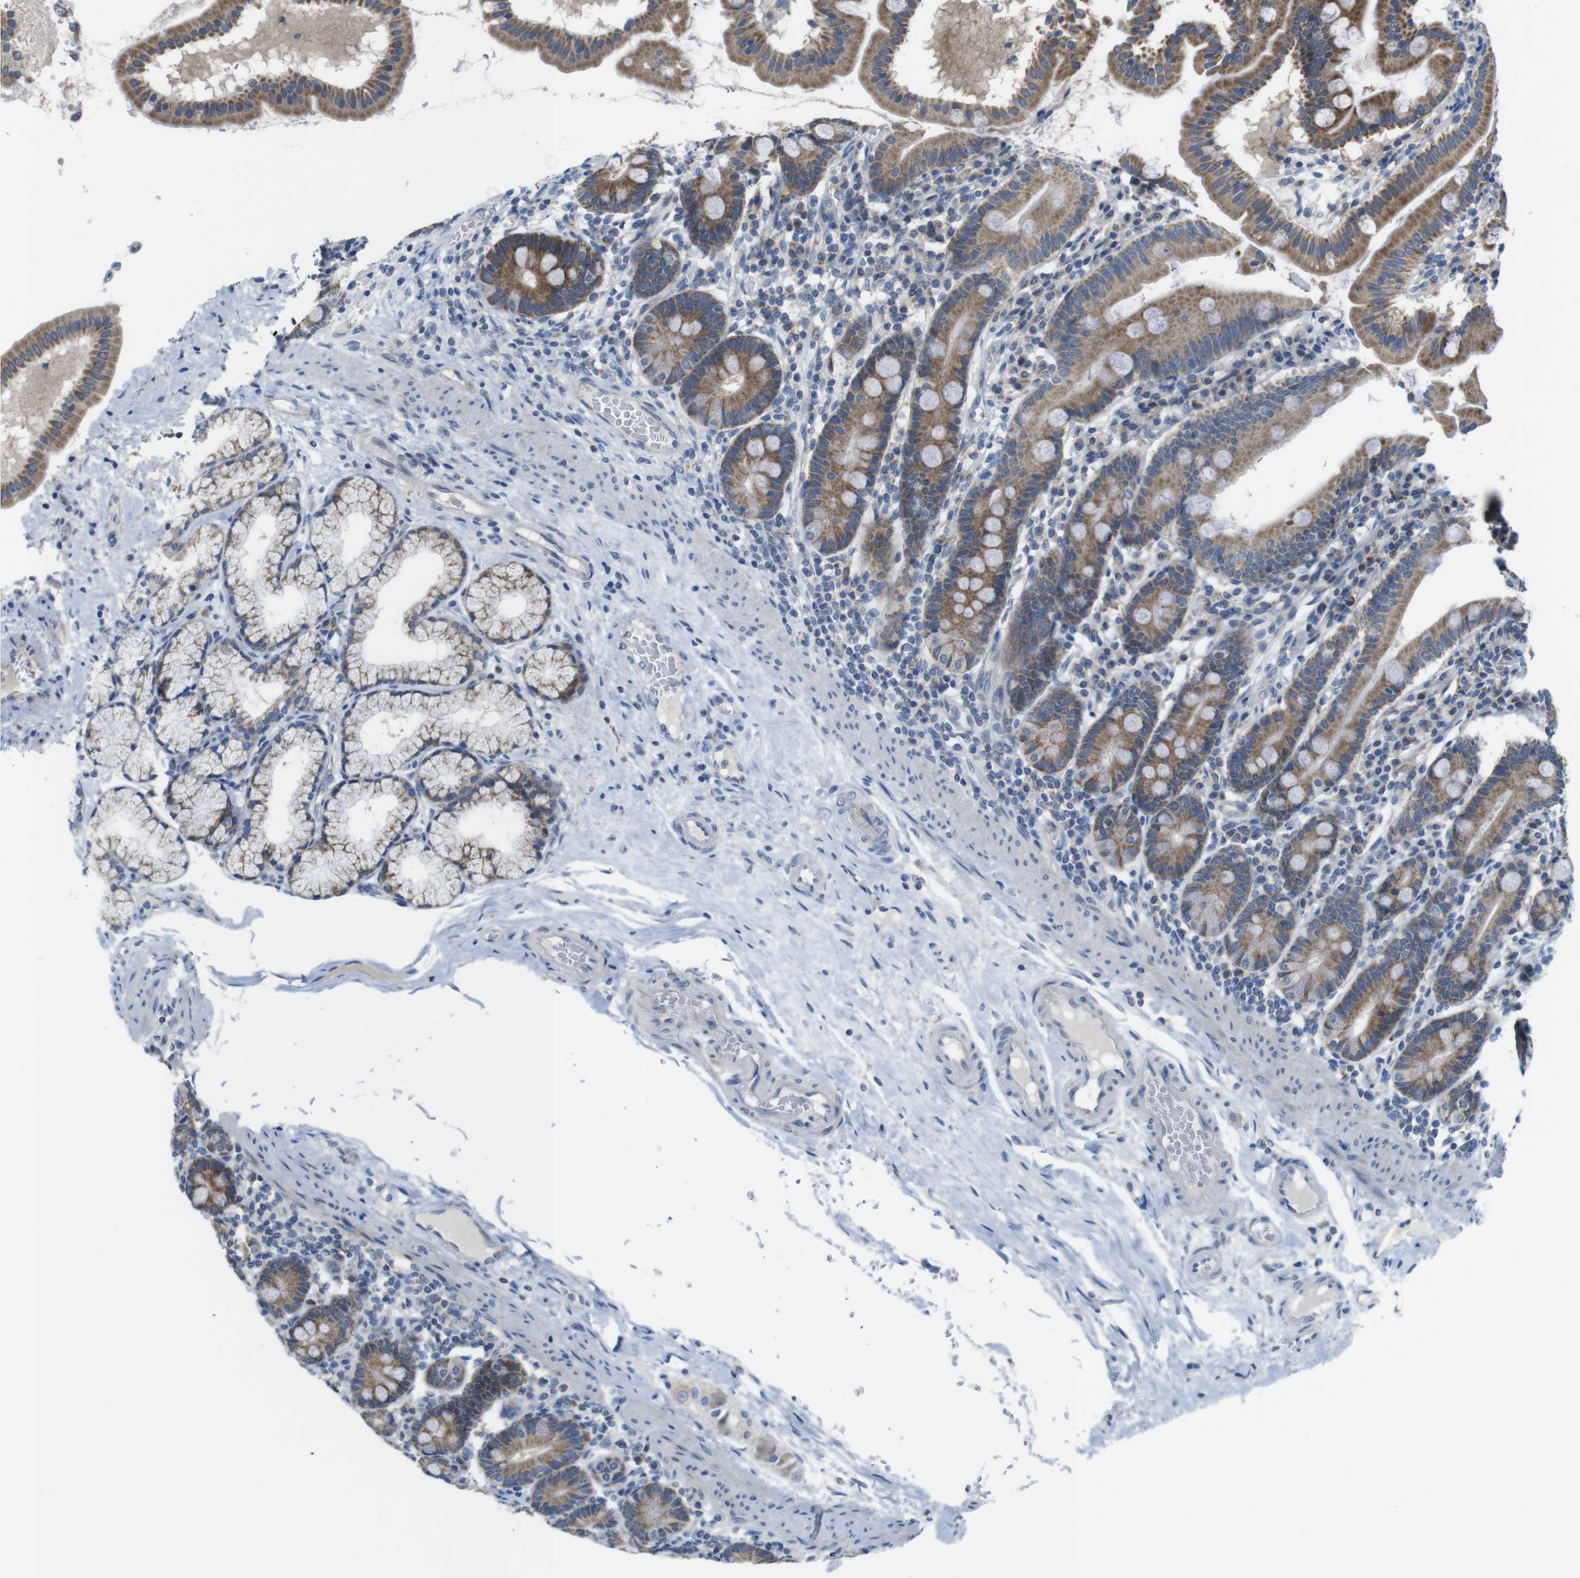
{"staining": {"intensity": "moderate", "quantity": ">75%", "location": "cytoplasmic/membranous"}, "tissue": "duodenum", "cell_type": "Glandular cells", "image_type": "normal", "snomed": [{"axis": "morphology", "description": "Normal tissue, NOS"}, {"axis": "topography", "description": "Duodenum"}], "caption": "A brown stain labels moderate cytoplasmic/membranous positivity of a protein in glandular cells of unremarkable human duodenum. Nuclei are stained in blue.", "gene": "MARCHF1", "patient": {"sex": "male", "age": 50}}